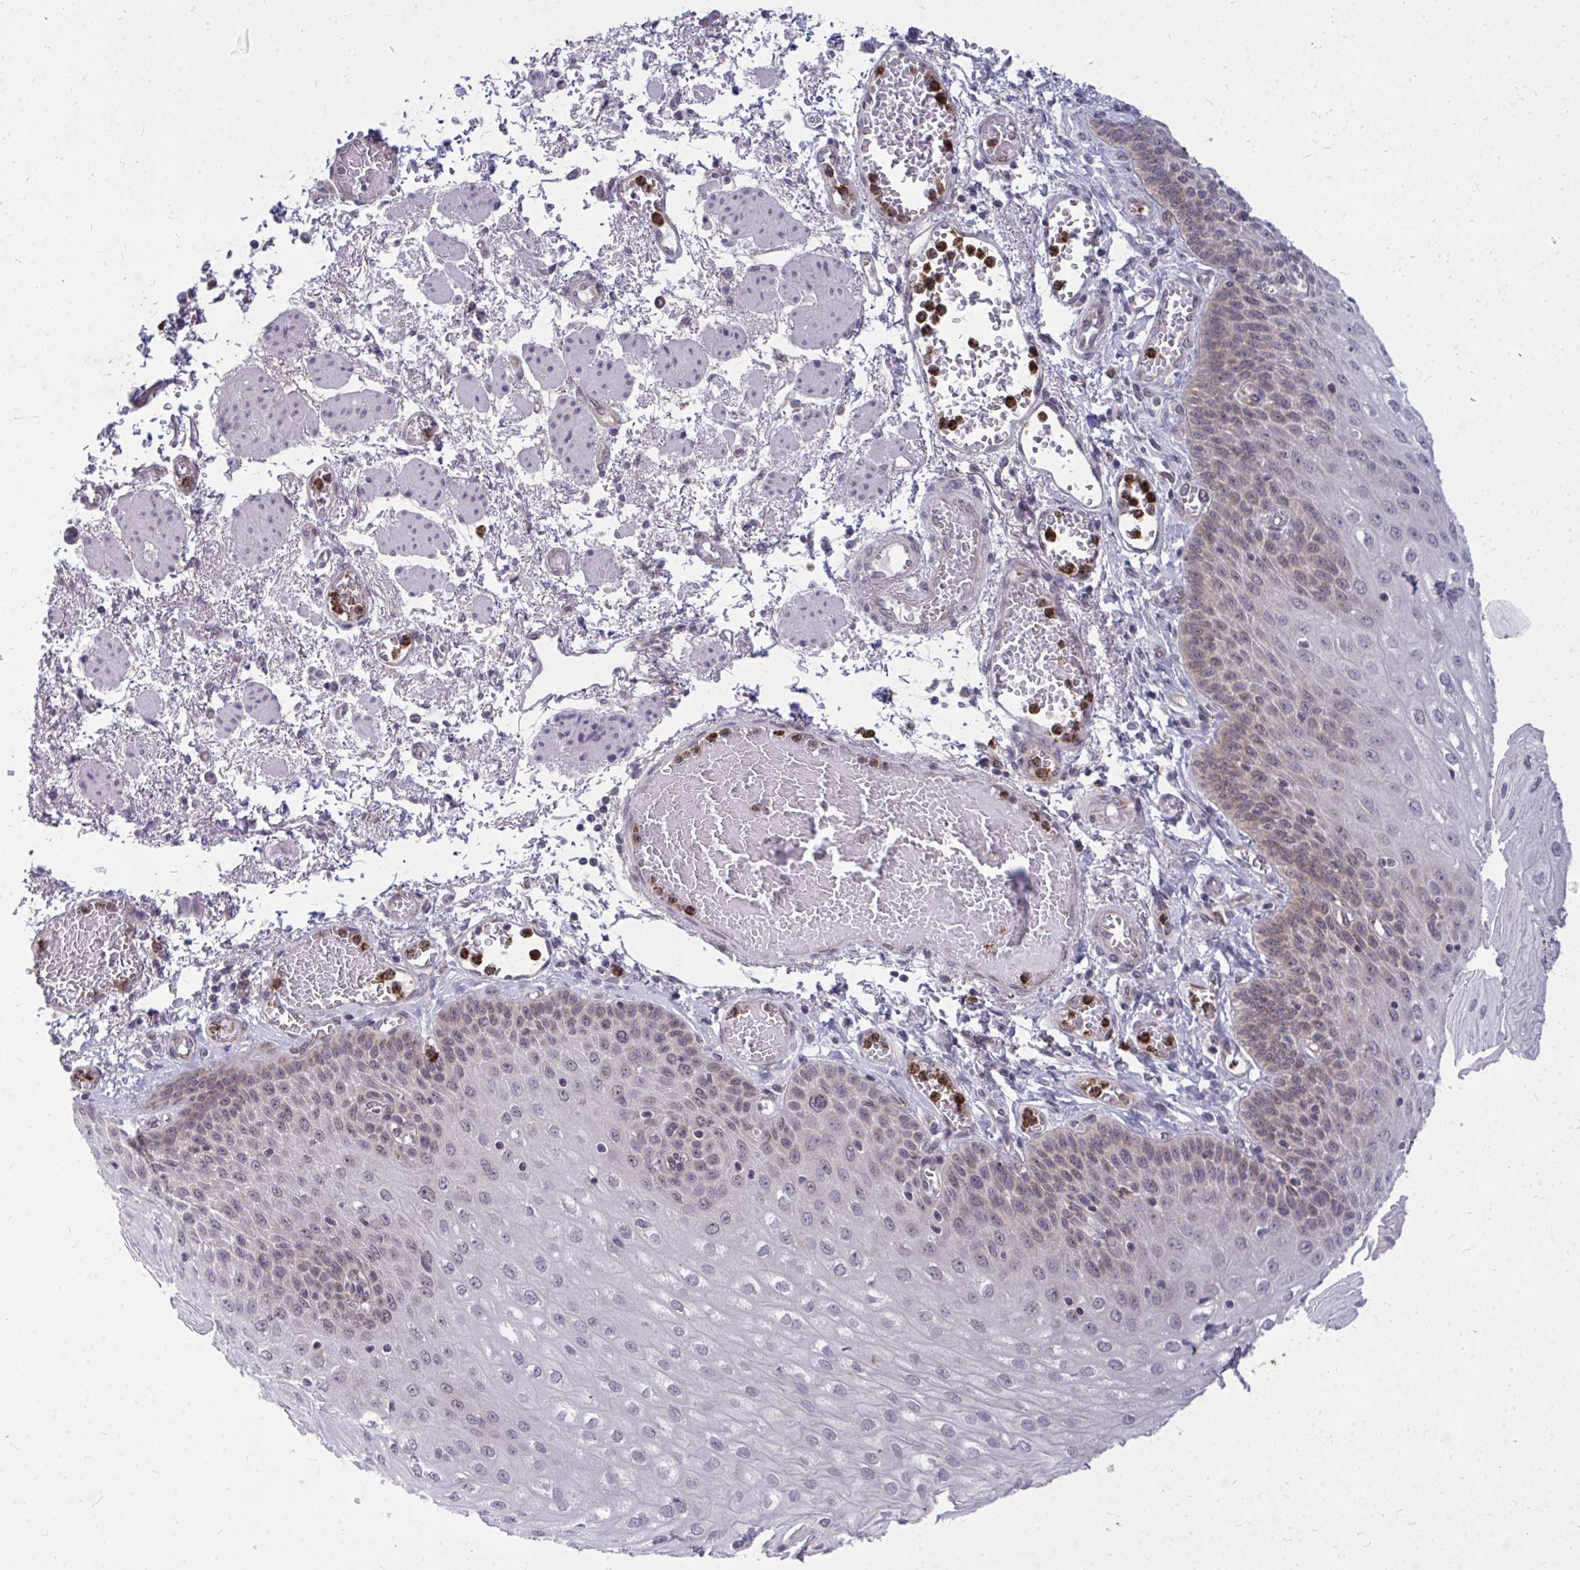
{"staining": {"intensity": "weak", "quantity": "<25%", "location": "cytoplasmic/membranous"}, "tissue": "esophagus", "cell_type": "Squamous epithelial cells", "image_type": "normal", "snomed": [{"axis": "morphology", "description": "Normal tissue, NOS"}, {"axis": "morphology", "description": "Adenocarcinoma, NOS"}, {"axis": "topography", "description": "Esophagus"}], "caption": "DAB immunohistochemical staining of unremarkable esophagus demonstrates no significant positivity in squamous epithelial cells. The staining is performed using DAB brown chromogen with nuclei counter-stained in using hematoxylin.", "gene": "ACSL5", "patient": {"sex": "male", "age": 81}}